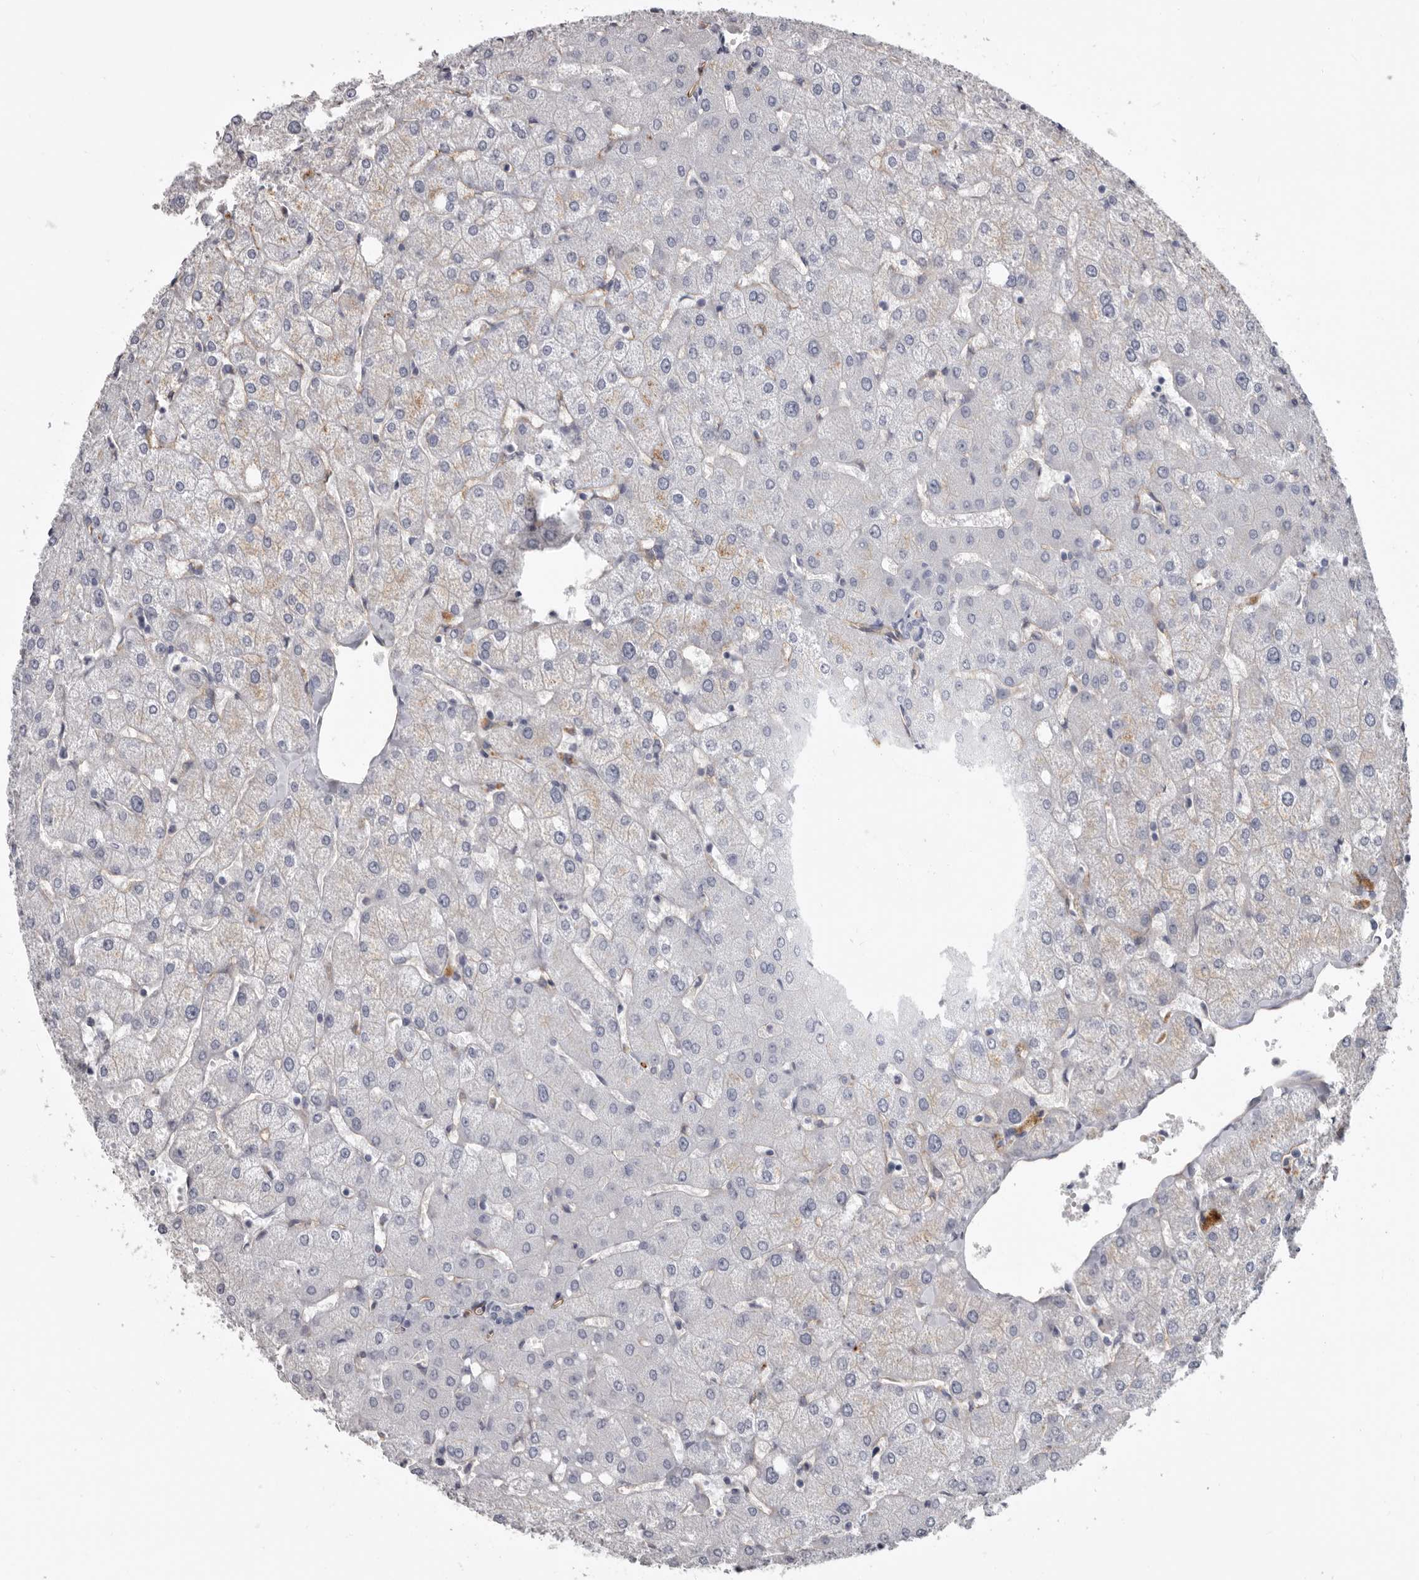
{"staining": {"intensity": "negative", "quantity": "none", "location": "none"}, "tissue": "liver", "cell_type": "Cholangiocytes", "image_type": "normal", "snomed": [{"axis": "morphology", "description": "Normal tissue, NOS"}, {"axis": "topography", "description": "Liver"}], "caption": "This is a micrograph of immunohistochemistry staining of normal liver, which shows no positivity in cholangiocytes.", "gene": "ADGRL4", "patient": {"sex": "female", "age": 54}}